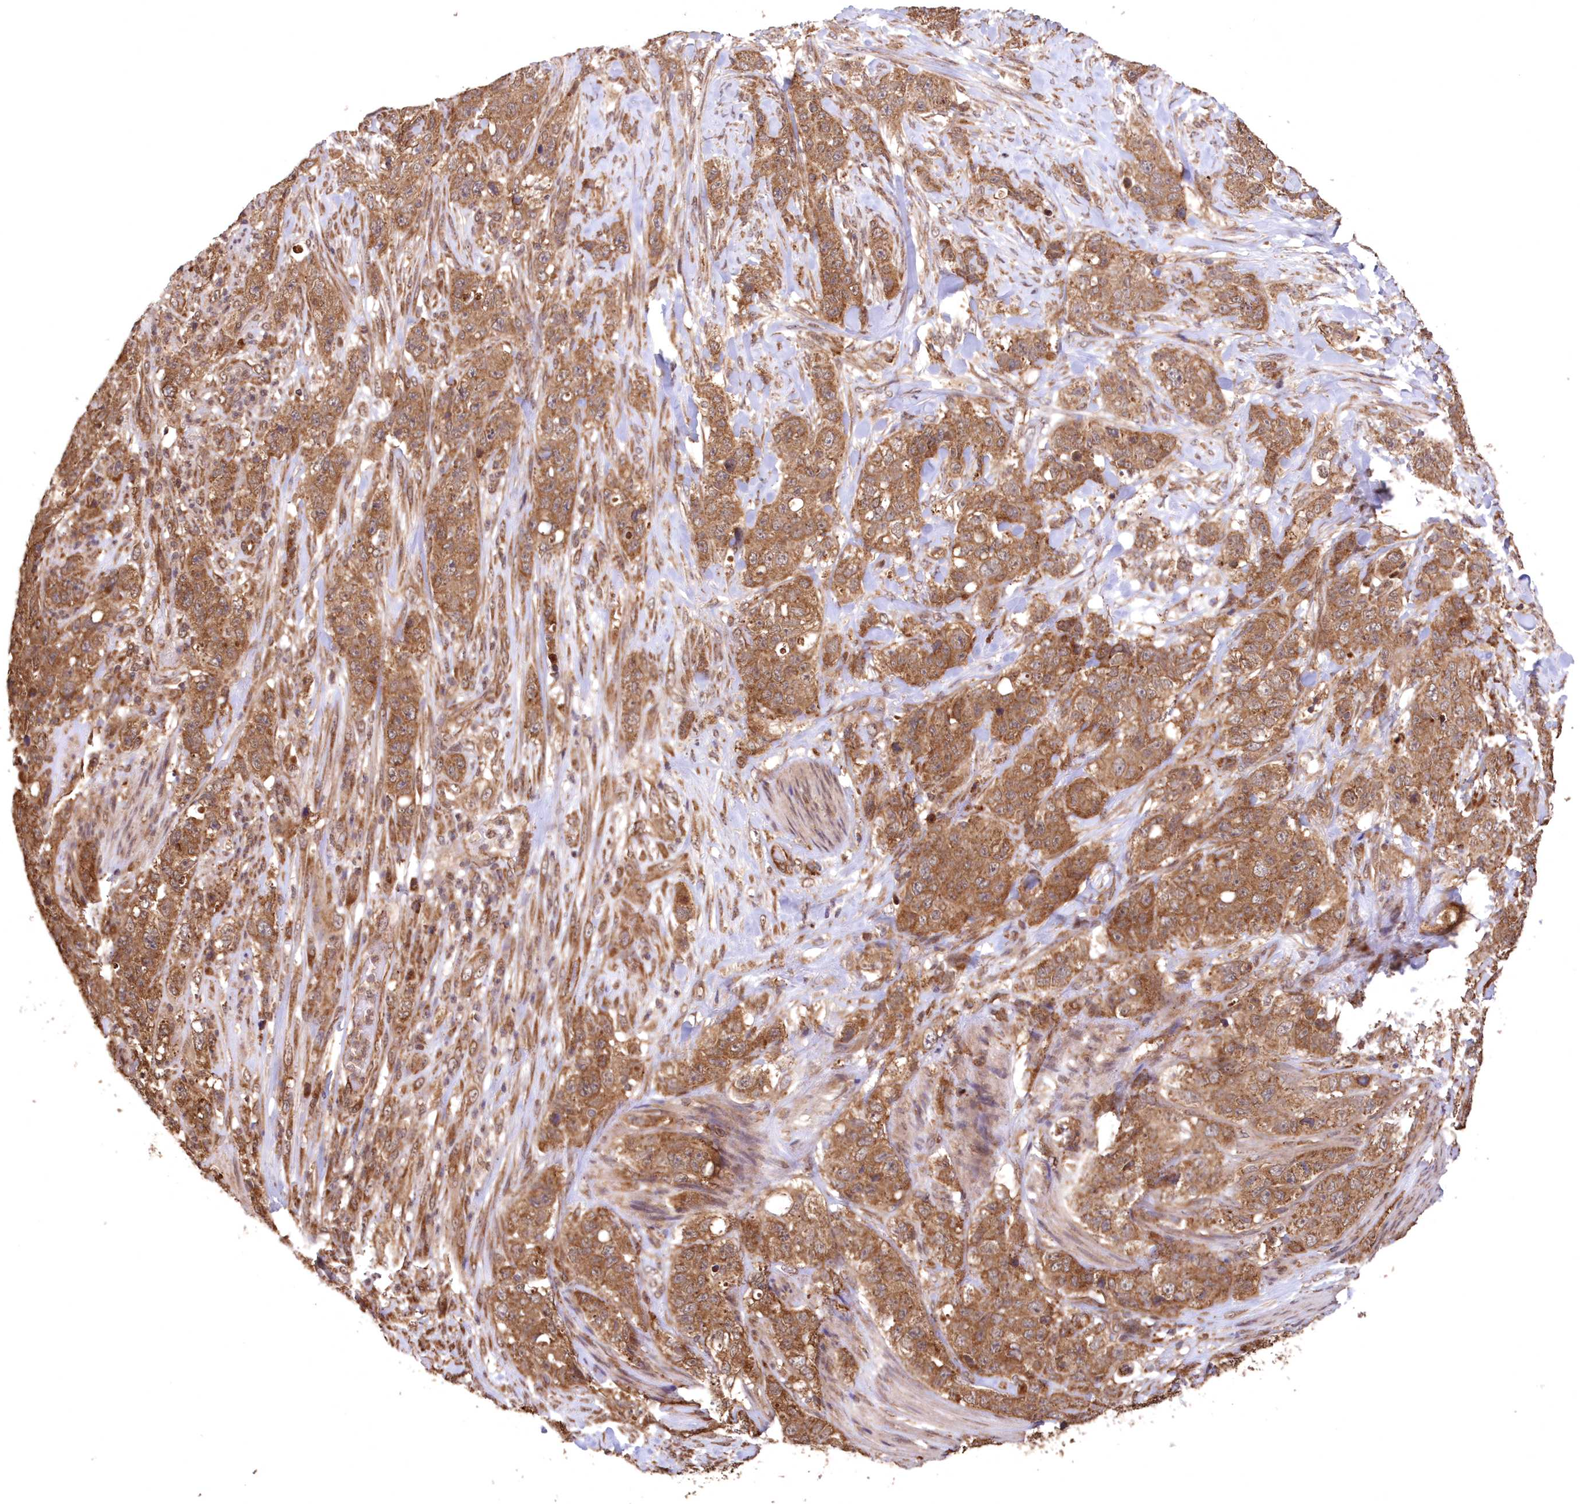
{"staining": {"intensity": "moderate", "quantity": ">75%", "location": "cytoplasmic/membranous"}, "tissue": "stomach cancer", "cell_type": "Tumor cells", "image_type": "cancer", "snomed": [{"axis": "morphology", "description": "Adenocarcinoma, NOS"}, {"axis": "topography", "description": "Stomach"}], "caption": "Adenocarcinoma (stomach) stained for a protein displays moderate cytoplasmic/membranous positivity in tumor cells. Using DAB (3,3'-diaminobenzidine) (brown) and hematoxylin (blue) stains, captured at high magnification using brightfield microscopy.", "gene": "PCBP1", "patient": {"sex": "male", "age": 48}}